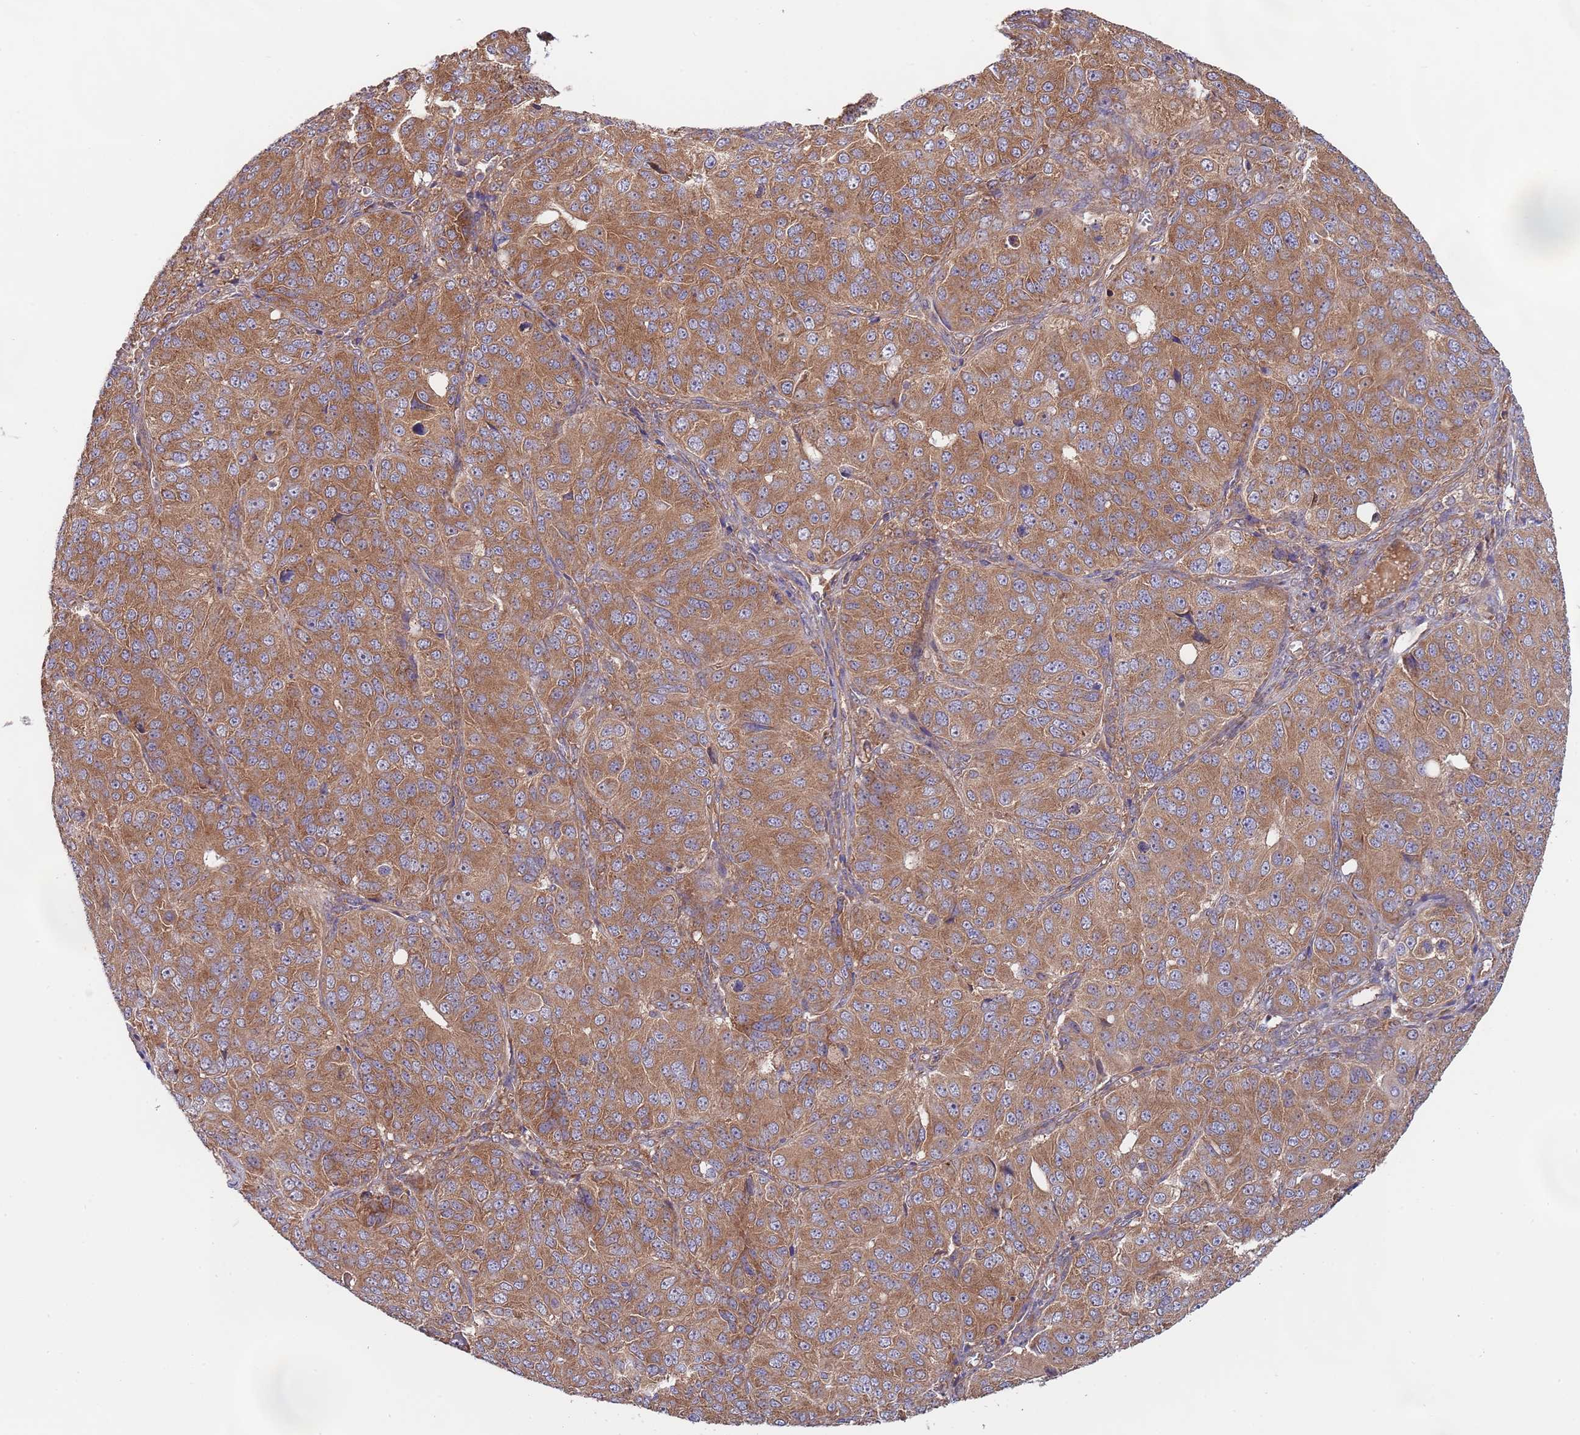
{"staining": {"intensity": "moderate", "quantity": ">75%", "location": "cytoplasmic/membranous"}, "tissue": "ovarian cancer", "cell_type": "Tumor cells", "image_type": "cancer", "snomed": [{"axis": "morphology", "description": "Carcinoma, endometroid"}, {"axis": "topography", "description": "Ovary"}], "caption": "Immunohistochemical staining of human ovarian cancer reveals medium levels of moderate cytoplasmic/membranous staining in about >75% of tumor cells.", "gene": "EIF3F", "patient": {"sex": "female", "age": 51}}